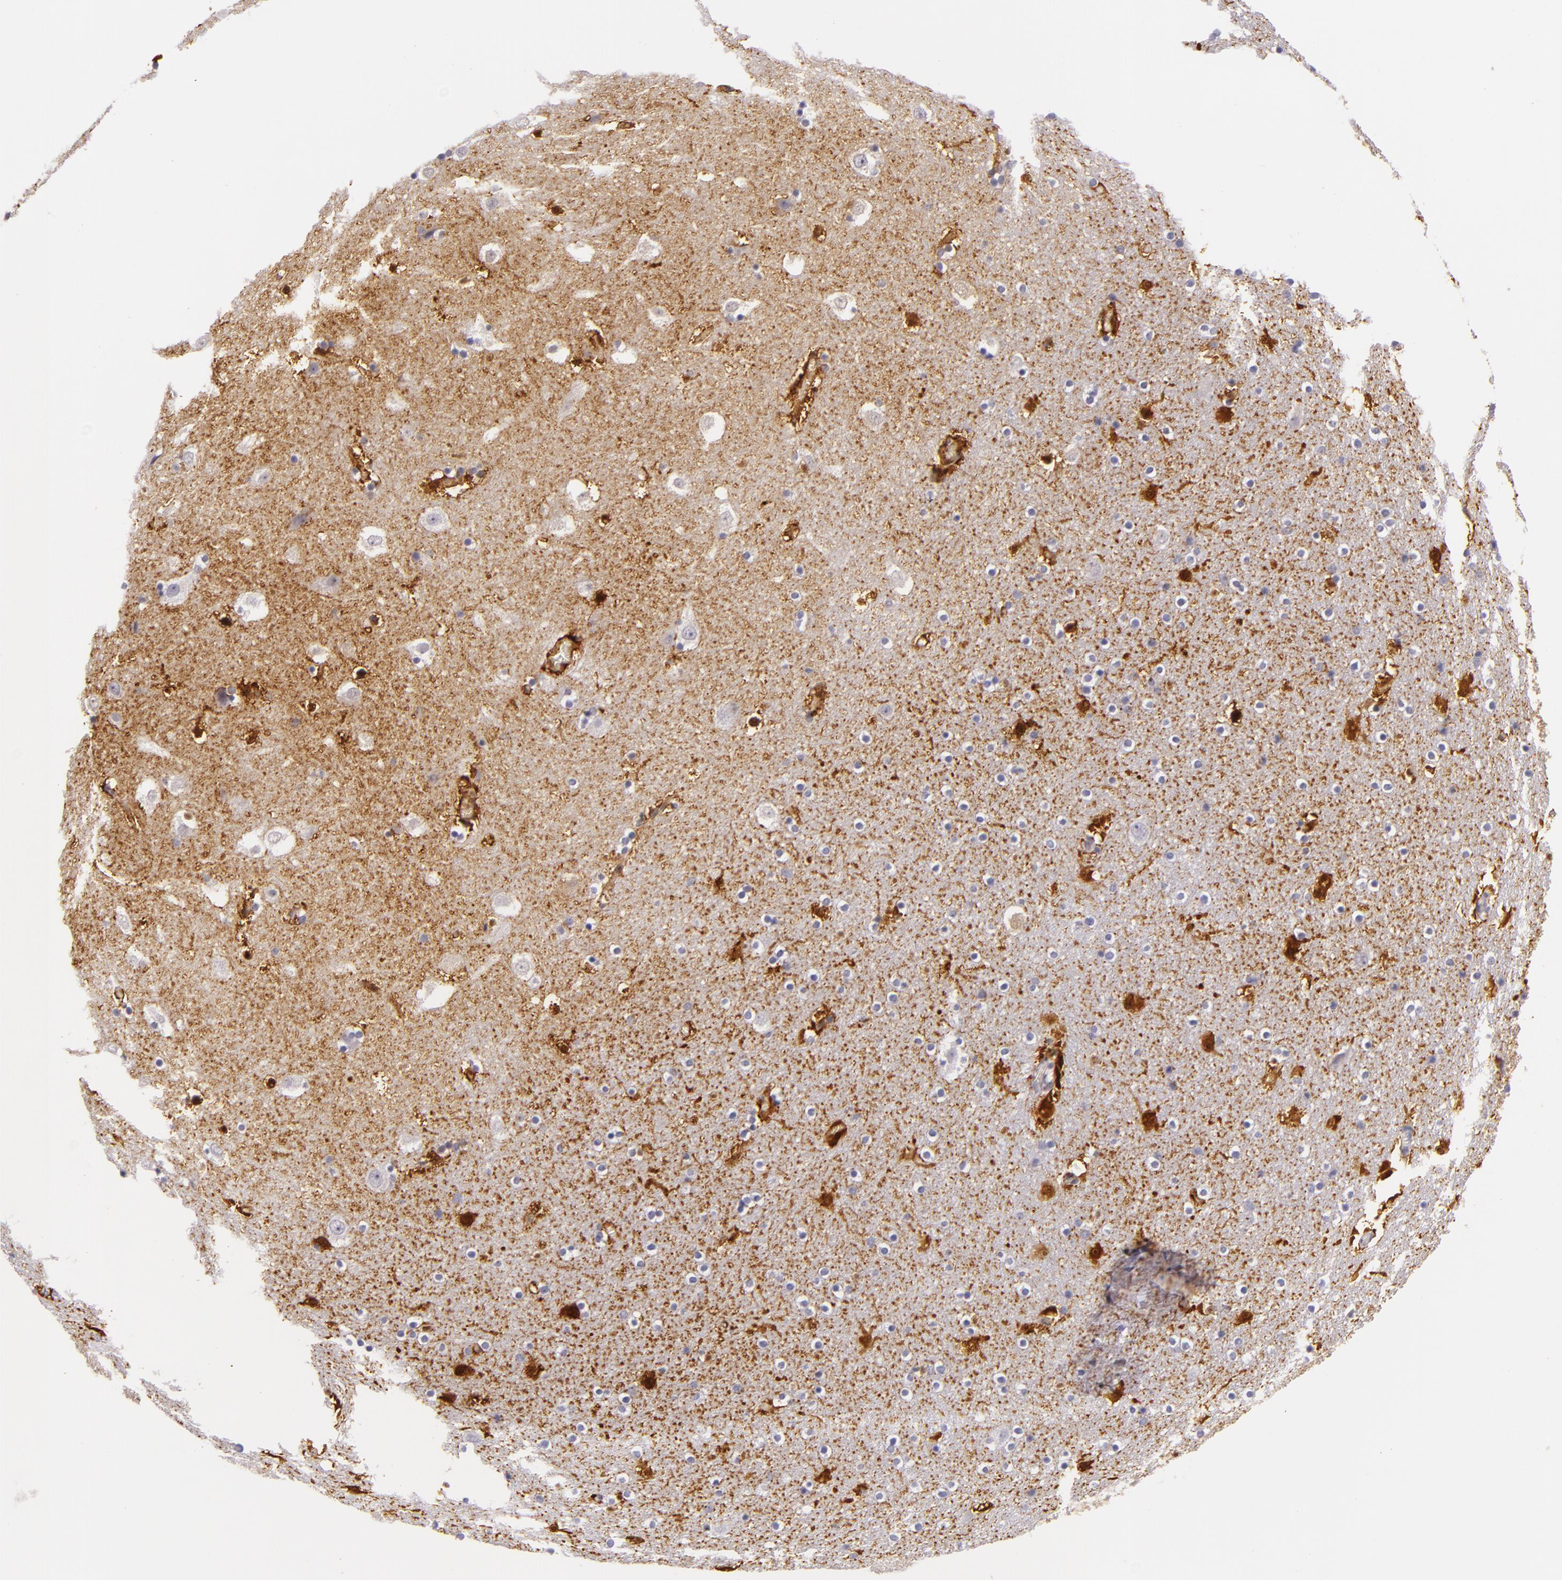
{"staining": {"intensity": "strong", "quantity": "<25%", "location": "cytoplasmic/membranous,nuclear"}, "tissue": "hippocampus", "cell_type": "Glial cells", "image_type": "normal", "snomed": [{"axis": "morphology", "description": "Normal tissue, NOS"}, {"axis": "topography", "description": "Hippocampus"}], "caption": "Glial cells demonstrate medium levels of strong cytoplasmic/membranous,nuclear expression in about <25% of cells in normal human hippocampus.", "gene": "MT1A", "patient": {"sex": "male", "age": 45}}